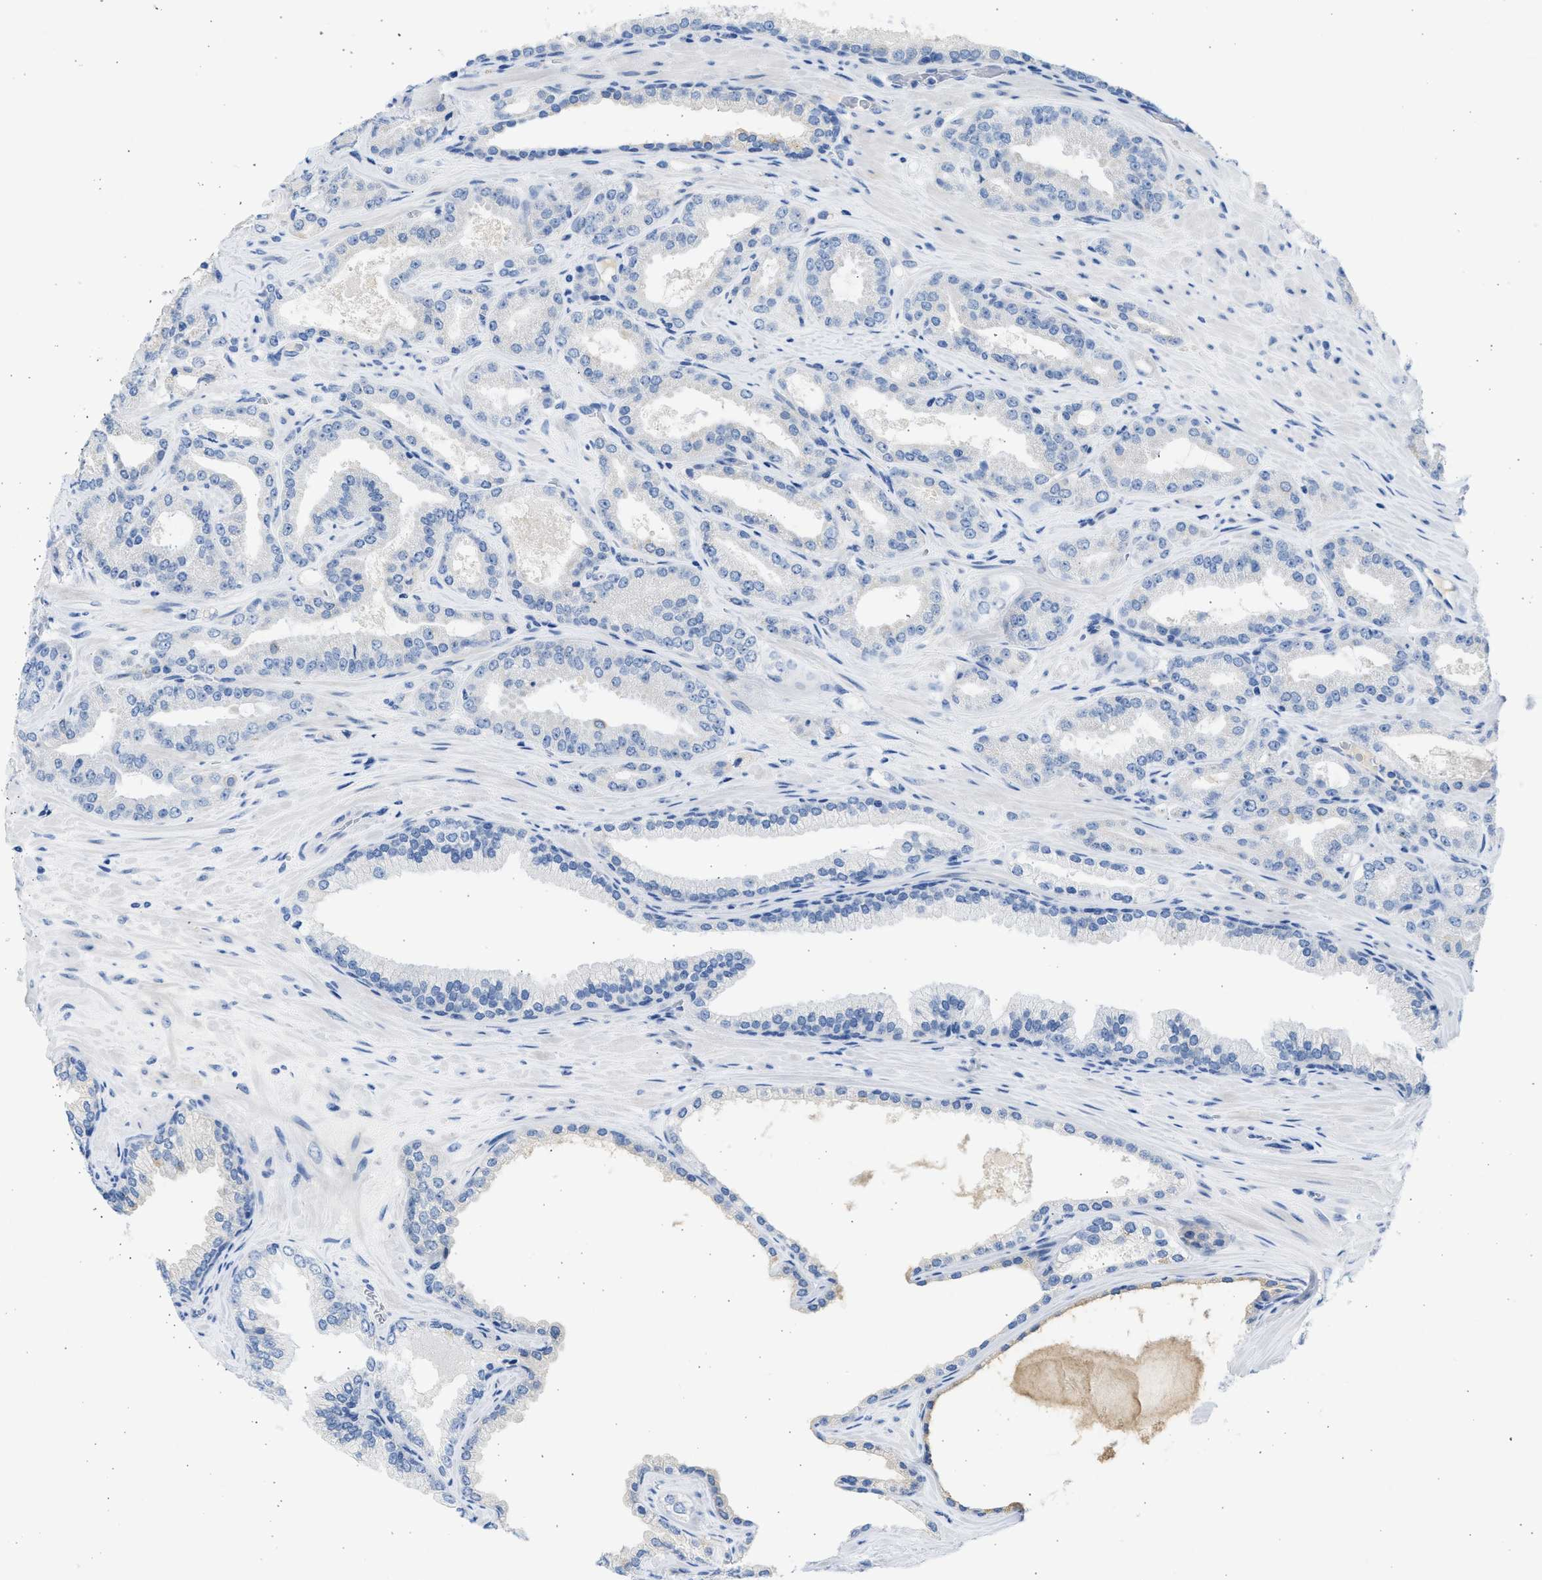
{"staining": {"intensity": "negative", "quantity": "none", "location": "none"}, "tissue": "prostate cancer", "cell_type": "Tumor cells", "image_type": "cancer", "snomed": [{"axis": "morphology", "description": "Adenocarcinoma, High grade"}, {"axis": "topography", "description": "Prostate"}], "caption": "This is an IHC image of prostate adenocarcinoma (high-grade). There is no staining in tumor cells.", "gene": "SPATA3", "patient": {"sex": "male", "age": 71}}